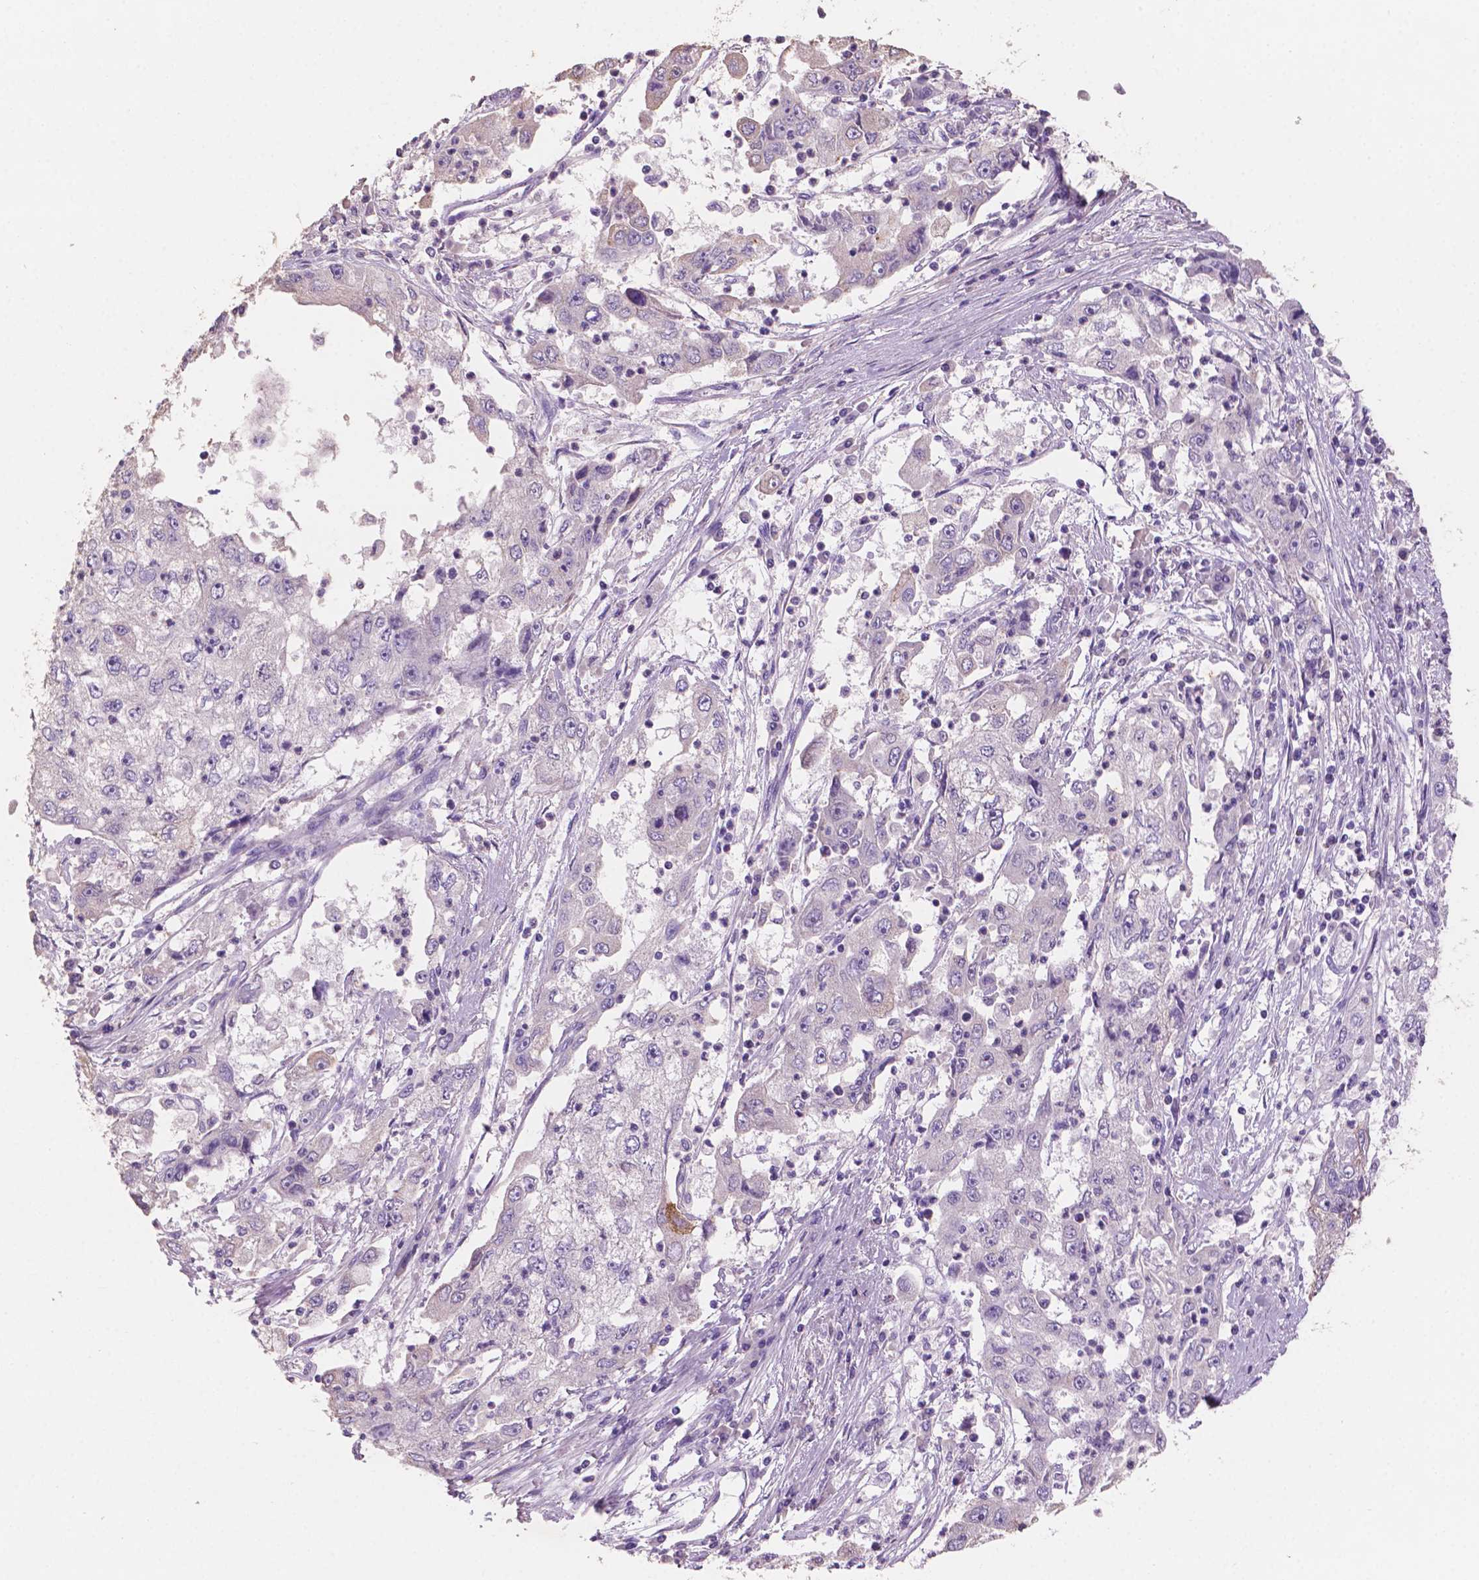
{"staining": {"intensity": "negative", "quantity": "none", "location": "none"}, "tissue": "cervical cancer", "cell_type": "Tumor cells", "image_type": "cancer", "snomed": [{"axis": "morphology", "description": "Squamous cell carcinoma, NOS"}, {"axis": "topography", "description": "Cervix"}], "caption": "This is an immunohistochemistry (IHC) histopathology image of human cervical cancer. There is no positivity in tumor cells.", "gene": "SBSN", "patient": {"sex": "female", "age": 36}}